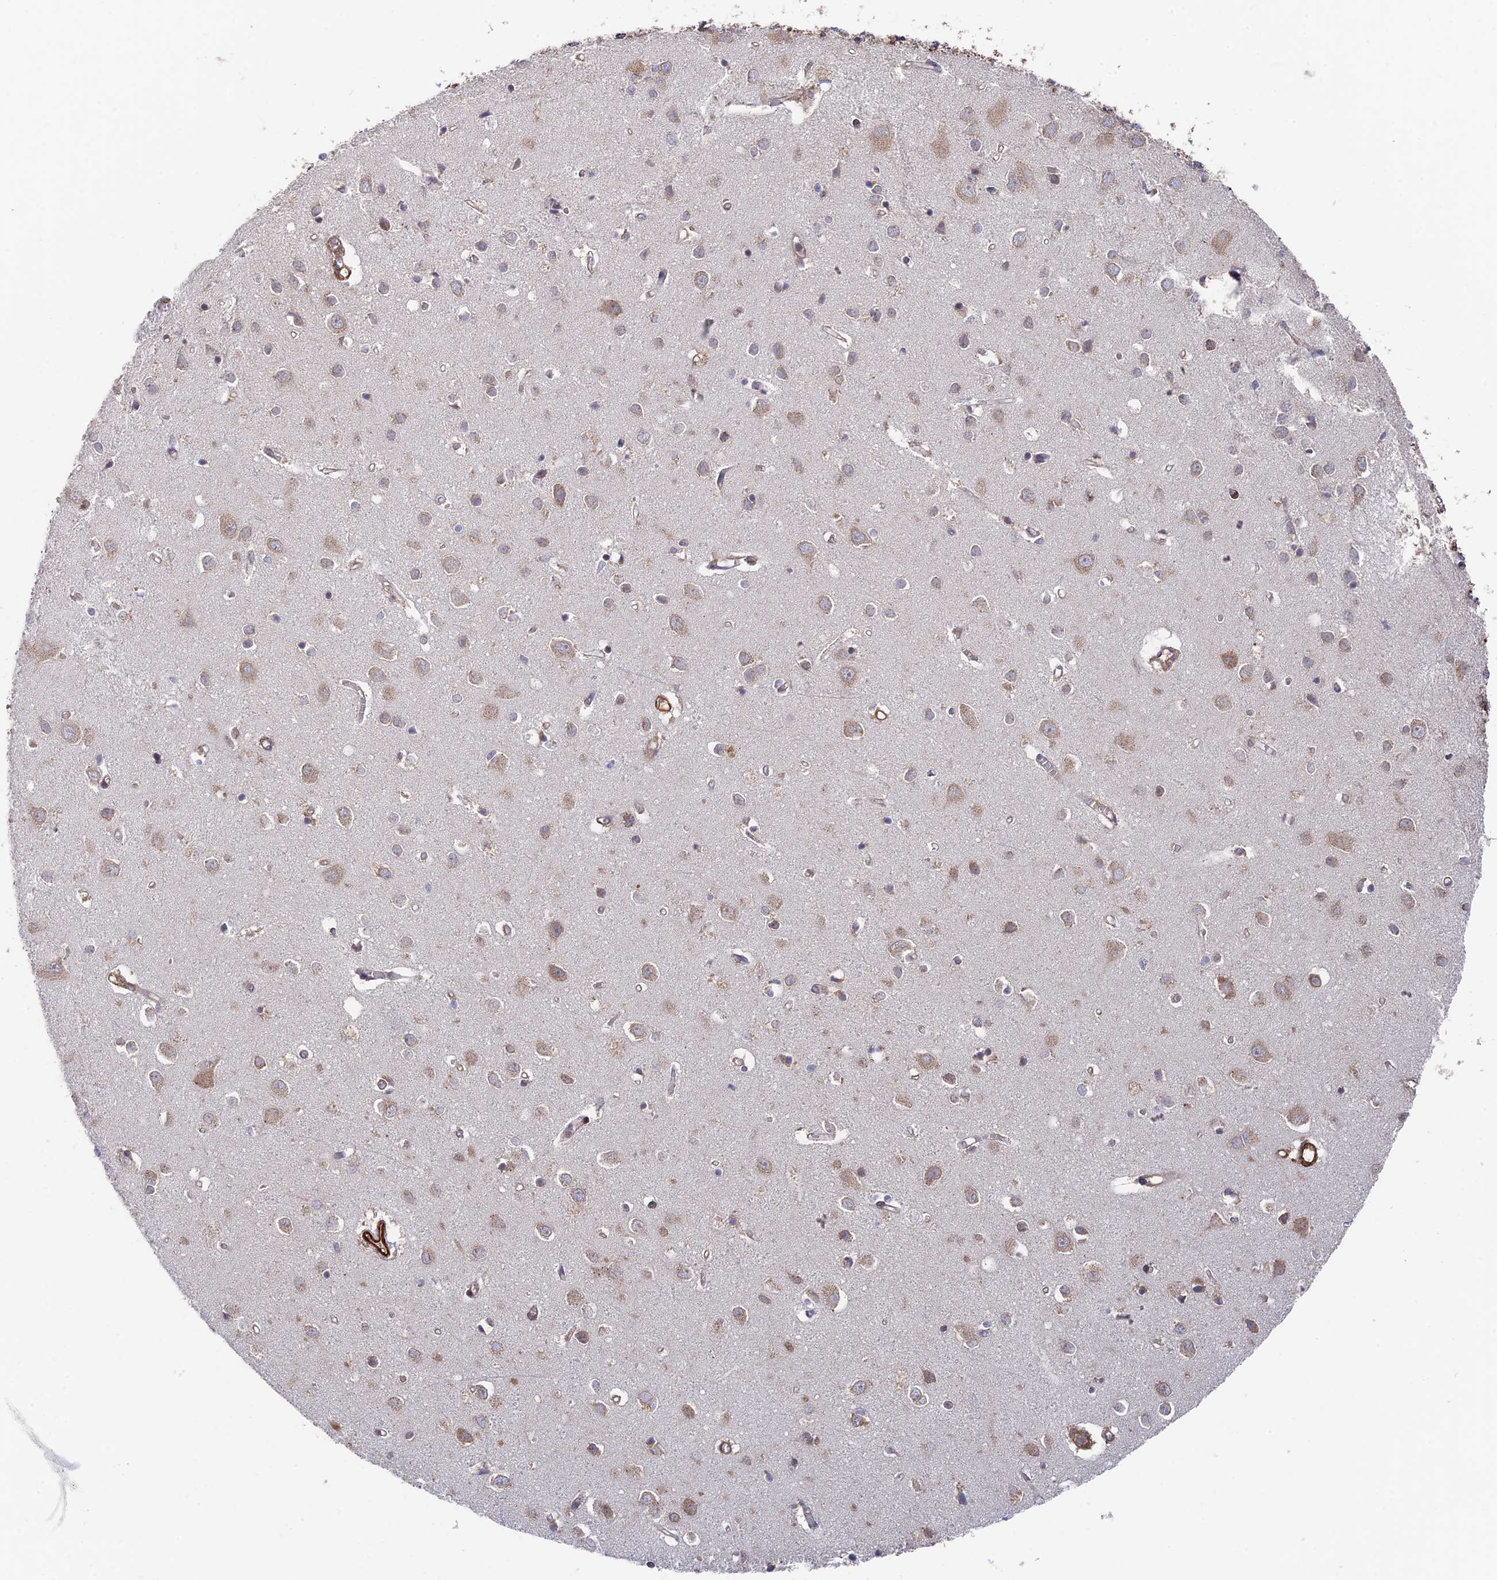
{"staining": {"intensity": "negative", "quantity": "none", "location": "none"}, "tissue": "cerebral cortex", "cell_type": "Endothelial cells", "image_type": "normal", "snomed": [{"axis": "morphology", "description": "Normal tissue, NOS"}, {"axis": "topography", "description": "Cerebral cortex"}], "caption": "This is an immunohistochemistry histopathology image of normal human cerebral cortex. There is no expression in endothelial cells.", "gene": "ZNF320", "patient": {"sex": "female", "age": 64}}